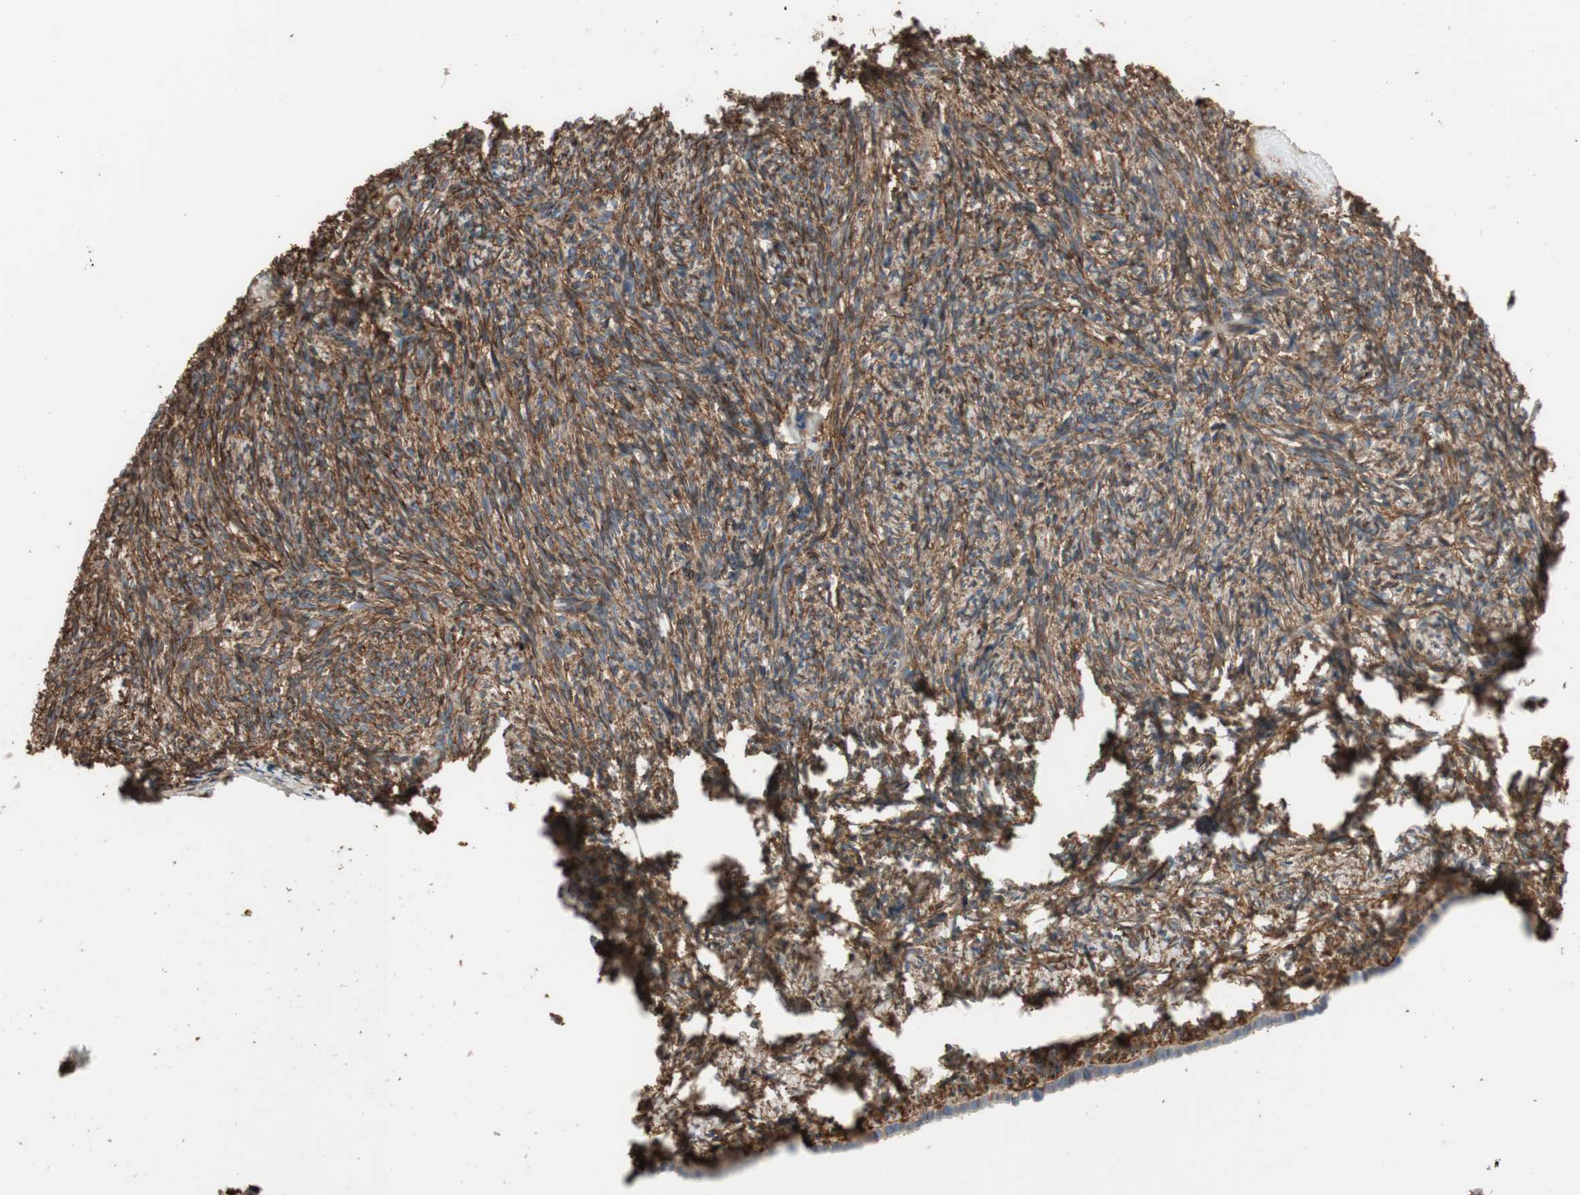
{"staining": {"intensity": "moderate", "quantity": "25%-75%", "location": "cytoplasmic/membranous"}, "tissue": "ovary", "cell_type": "Ovarian stroma cells", "image_type": "normal", "snomed": [{"axis": "morphology", "description": "Normal tissue, NOS"}, {"axis": "topography", "description": "Ovary"}], "caption": "Ovary stained for a protein demonstrates moderate cytoplasmic/membranous positivity in ovarian stroma cells. The staining was performed using DAB (3,3'-diaminobenzidine) to visualize the protein expression in brown, while the nuclei were stained in blue with hematoxylin (Magnification: 20x).", "gene": "IL1RL1", "patient": {"sex": "female", "age": 60}}